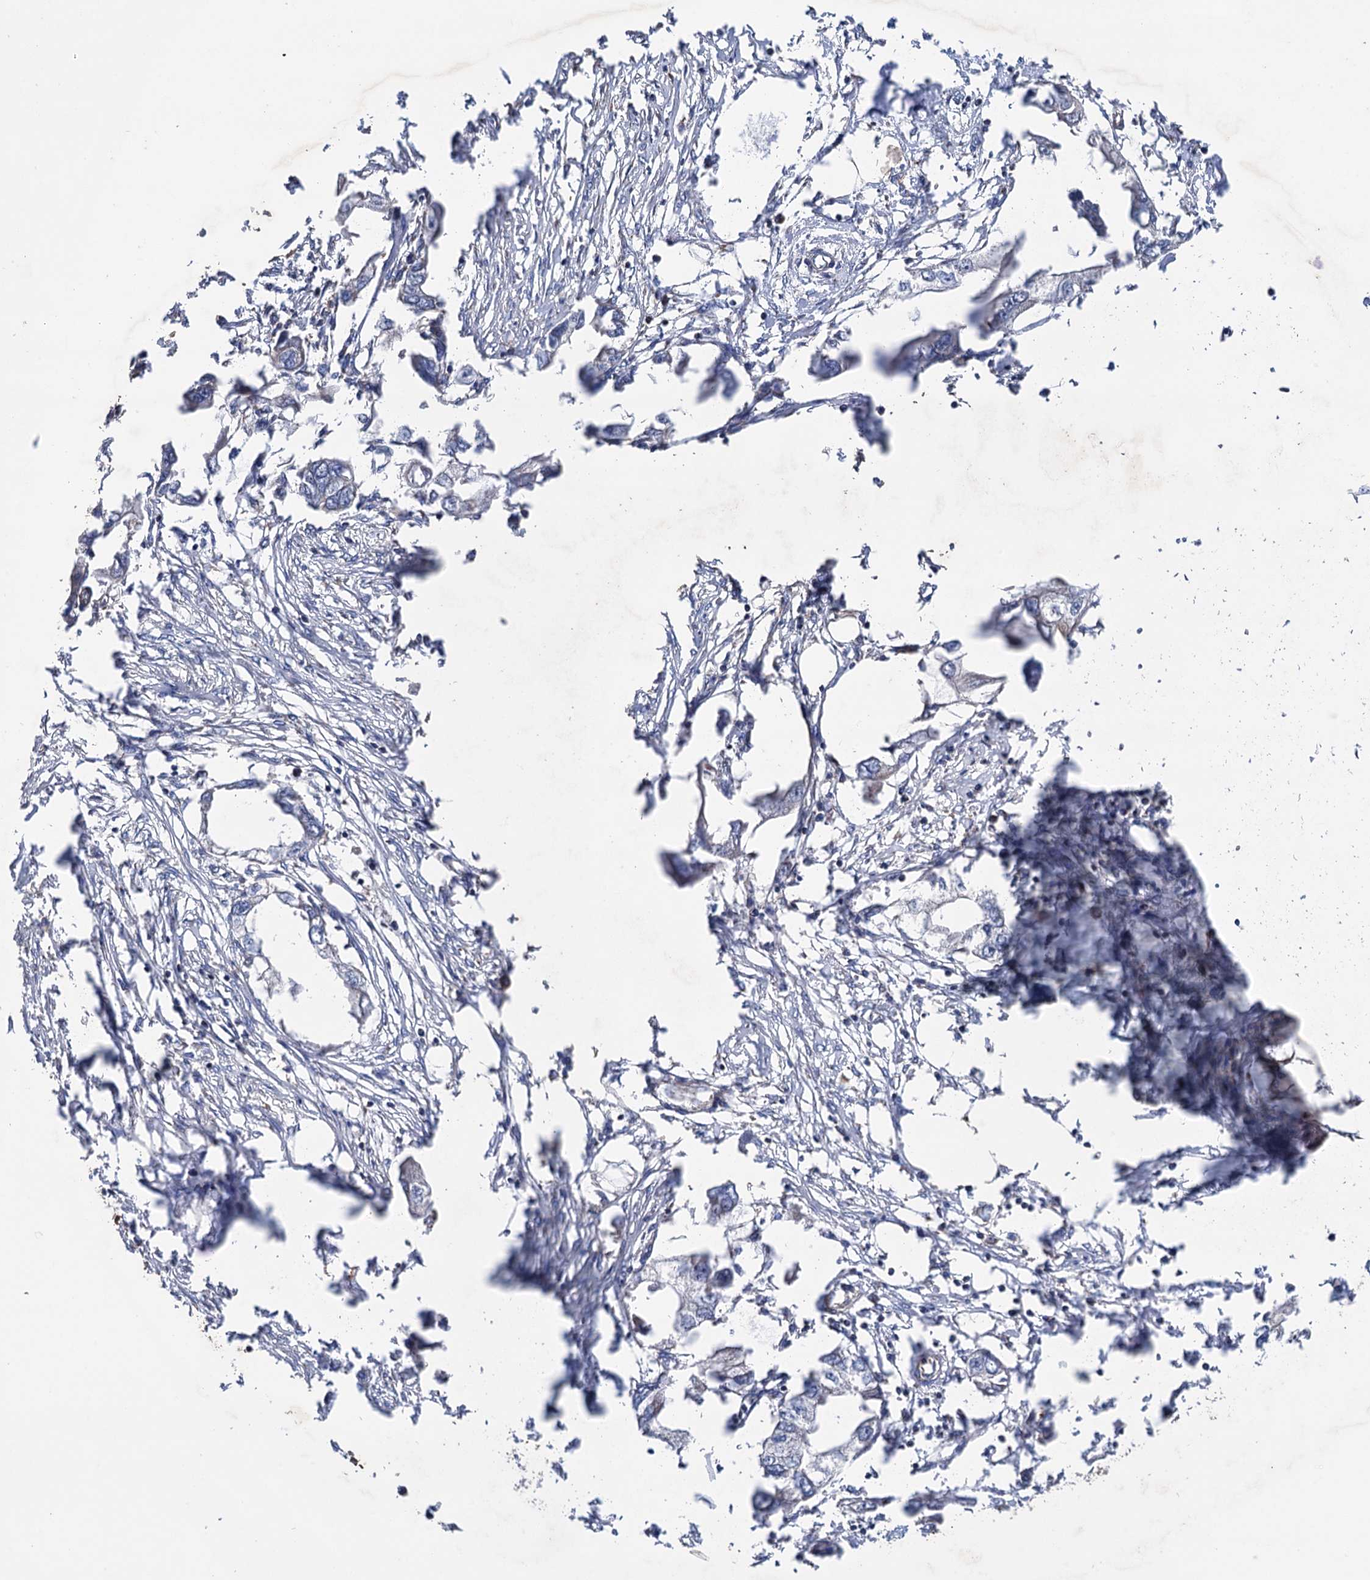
{"staining": {"intensity": "negative", "quantity": "none", "location": "none"}, "tissue": "endometrial cancer", "cell_type": "Tumor cells", "image_type": "cancer", "snomed": [{"axis": "morphology", "description": "Adenocarcinoma, NOS"}, {"axis": "morphology", "description": "Adenocarcinoma, metastatic, NOS"}, {"axis": "topography", "description": "Adipose tissue"}, {"axis": "topography", "description": "Endometrium"}], "caption": "High power microscopy image of an immunohistochemistry (IHC) photomicrograph of endometrial cancer, revealing no significant positivity in tumor cells.", "gene": "SUCLA2", "patient": {"sex": "female", "age": 67}}